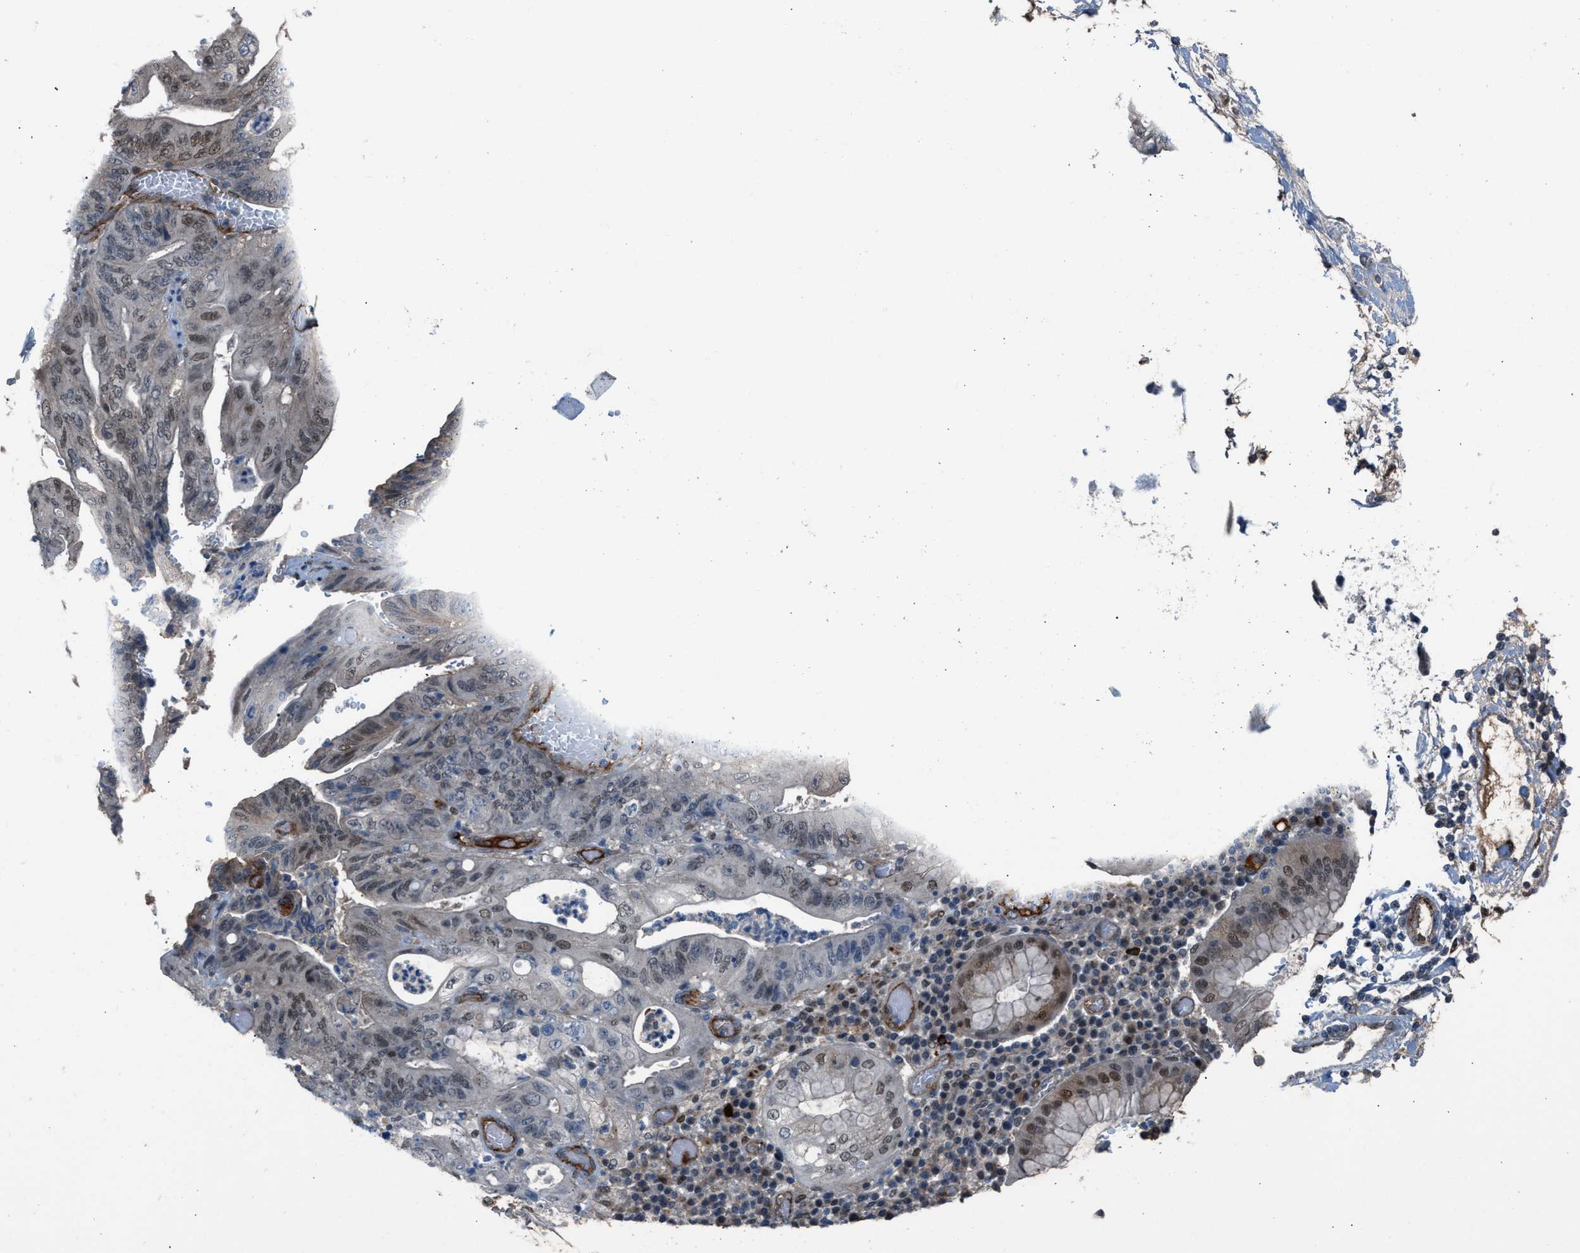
{"staining": {"intensity": "moderate", "quantity": "<25%", "location": "nuclear"}, "tissue": "stomach cancer", "cell_type": "Tumor cells", "image_type": "cancer", "snomed": [{"axis": "morphology", "description": "Adenocarcinoma, NOS"}, {"axis": "topography", "description": "Stomach"}], "caption": "Human stomach cancer (adenocarcinoma) stained for a protein (brown) displays moderate nuclear positive positivity in approximately <25% of tumor cells.", "gene": "CRTC1", "patient": {"sex": "female", "age": 73}}